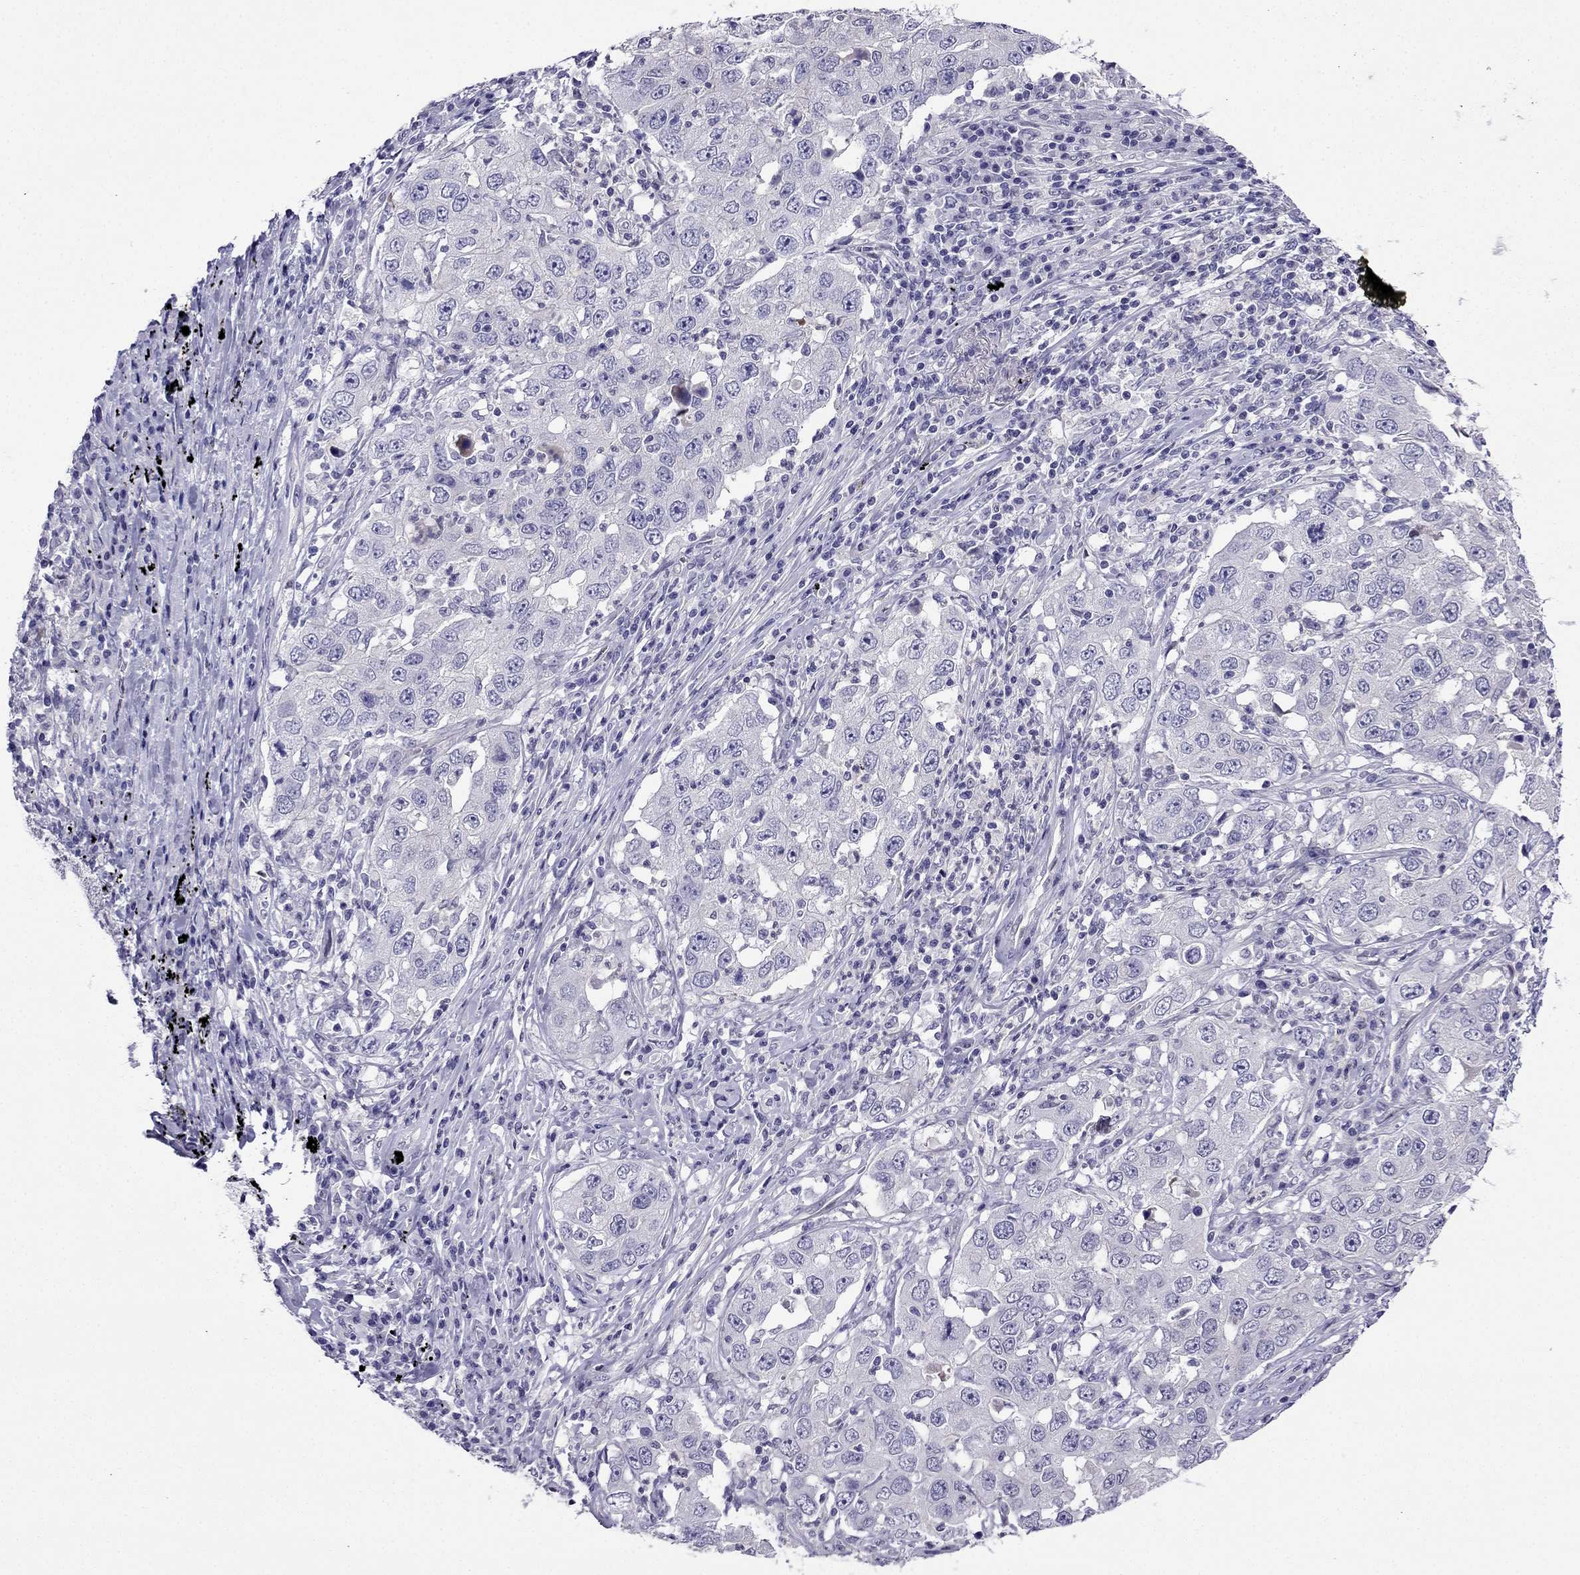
{"staining": {"intensity": "negative", "quantity": "none", "location": "none"}, "tissue": "lung cancer", "cell_type": "Tumor cells", "image_type": "cancer", "snomed": [{"axis": "morphology", "description": "Adenocarcinoma, NOS"}, {"axis": "topography", "description": "Lung"}], "caption": "The immunohistochemistry (IHC) micrograph has no significant positivity in tumor cells of adenocarcinoma (lung) tissue. Nuclei are stained in blue.", "gene": "KCNJ10", "patient": {"sex": "male", "age": 73}}